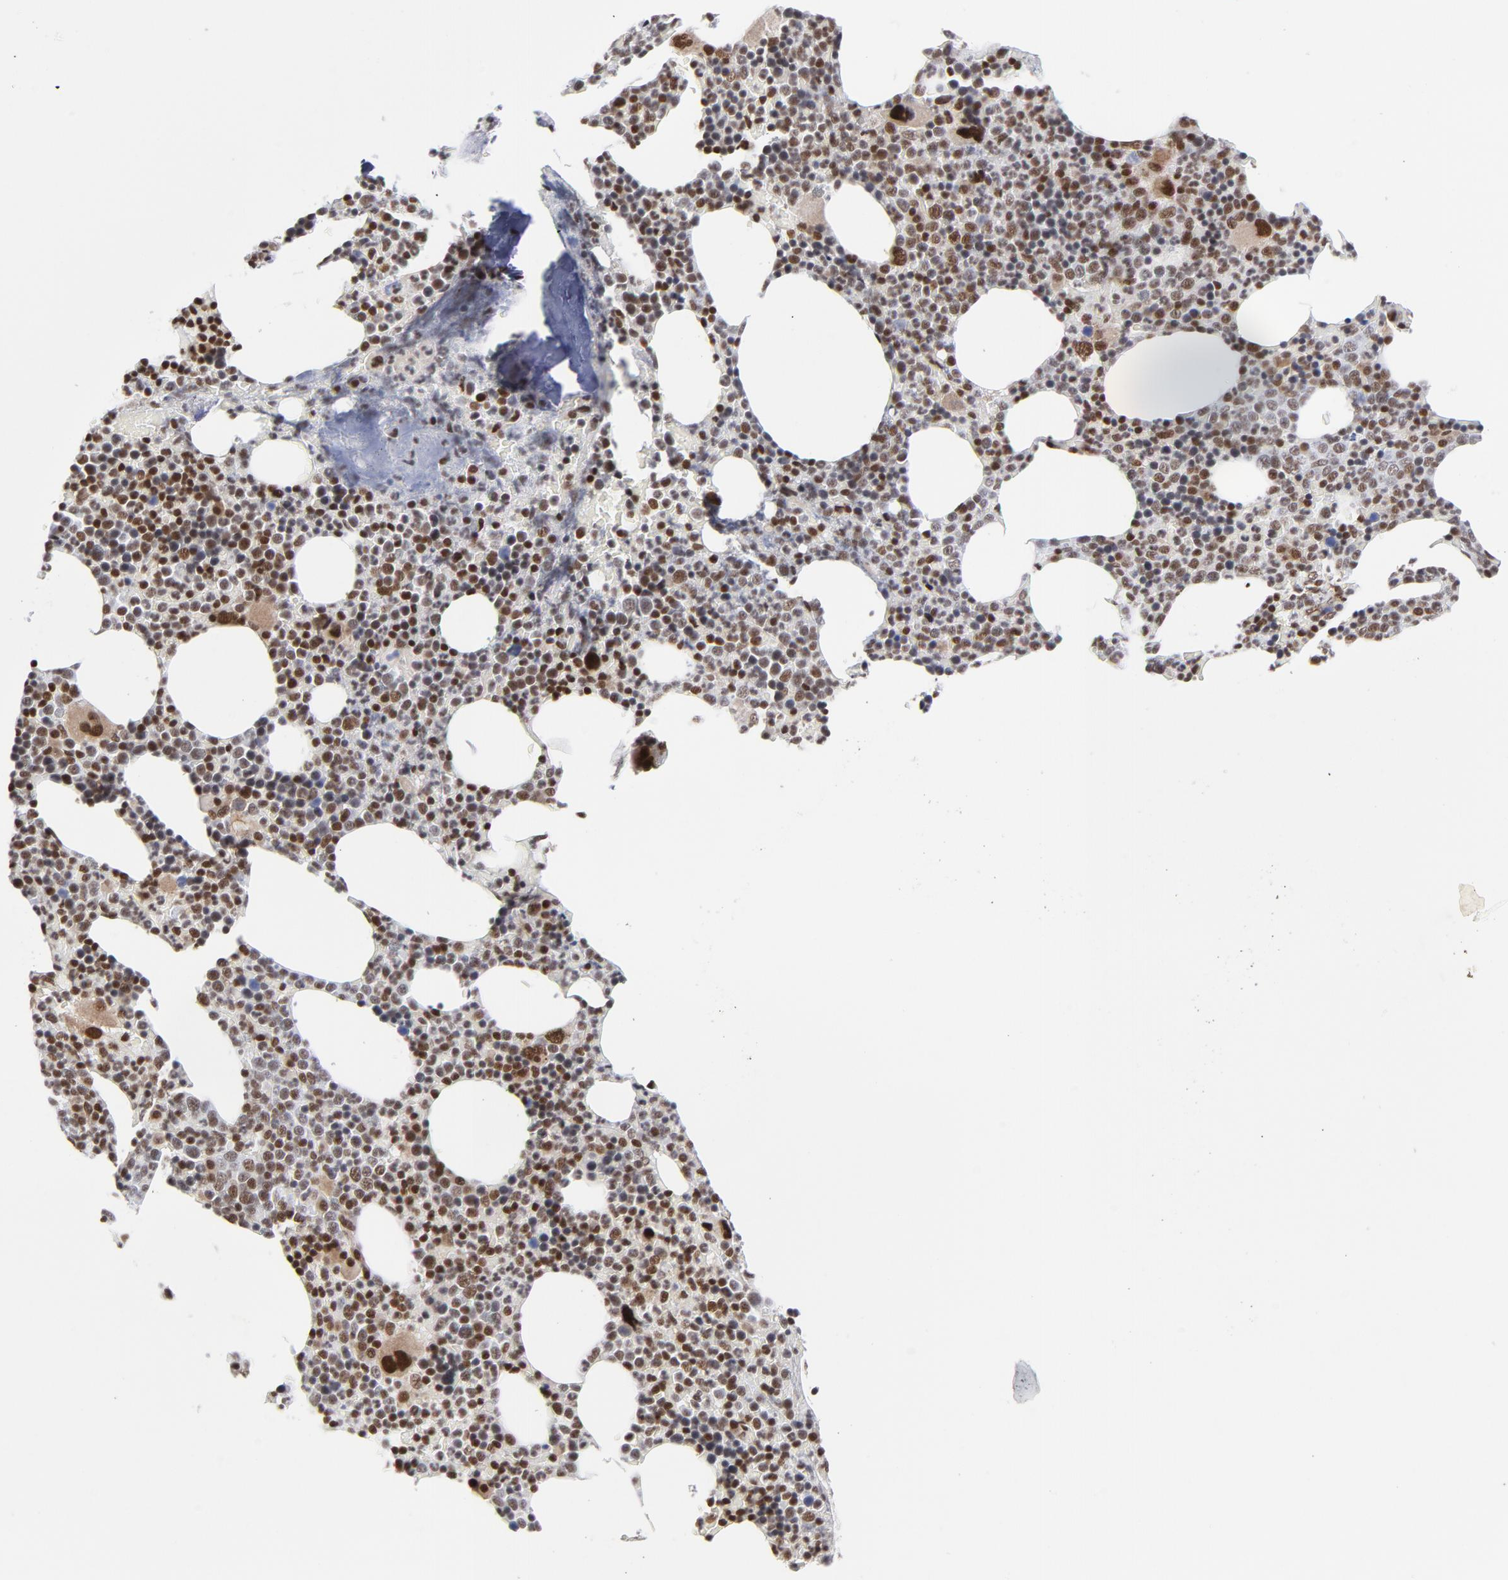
{"staining": {"intensity": "strong", "quantity": ">75%", "location": "nuclear"}, "tissue": "bone marrow", "cell_type": "Hematopoietic cells", "image_type": "normal", "snomed": [{"axis": "morphology", "description": "Normal tissue, NOS"}, {"axis": "topography", "description": "Bone marrow"}], "caption": "Immunohistochemical staining of unremarkable bone marrow exhibits >75% levels of strong nuclear protein positivity in about >75% of hematopoietic cells. The protein of interest is shown in brown color, while the nuclei are stained blue.", "gene": "CTCF", "patient": {"sex": "female", "age": 66}}